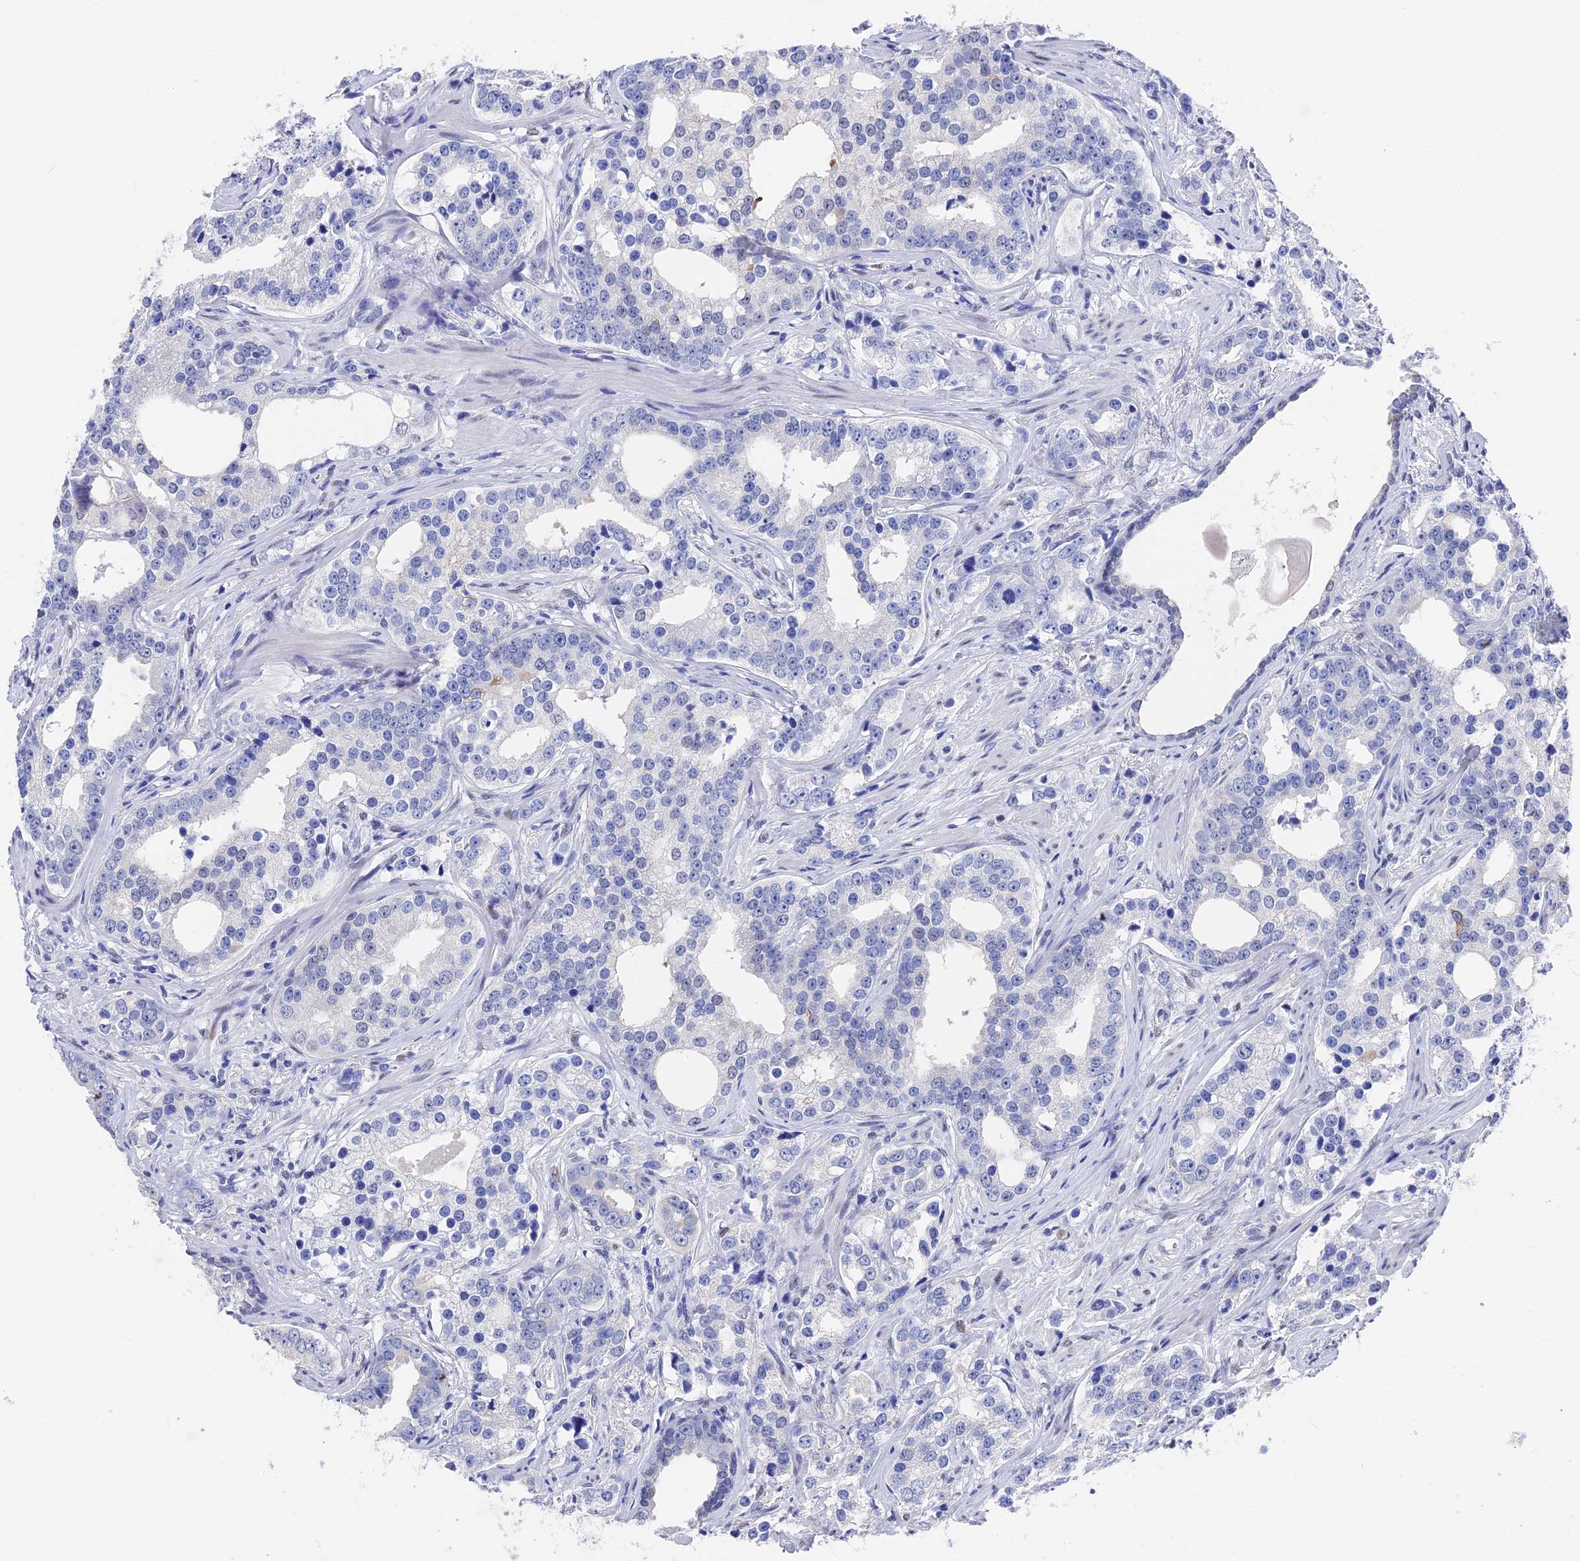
{"staining": {"intensity": "negative", "quantity": "none", "location": "none"}, "tissue": "prostate cancer", "cell_type": "Tumor cells", "image_type": "cancer", "snomed": [{"axis": "morphology", "description": "Adenocarcinoma, High grade"}, {"axis": "topography", "description": "Prostate"}], "caption": "Tumor cells show no significant staining in prostate cancer.", "gene": "VPS33B", "patient": {"sex": "male", "age": 62}}